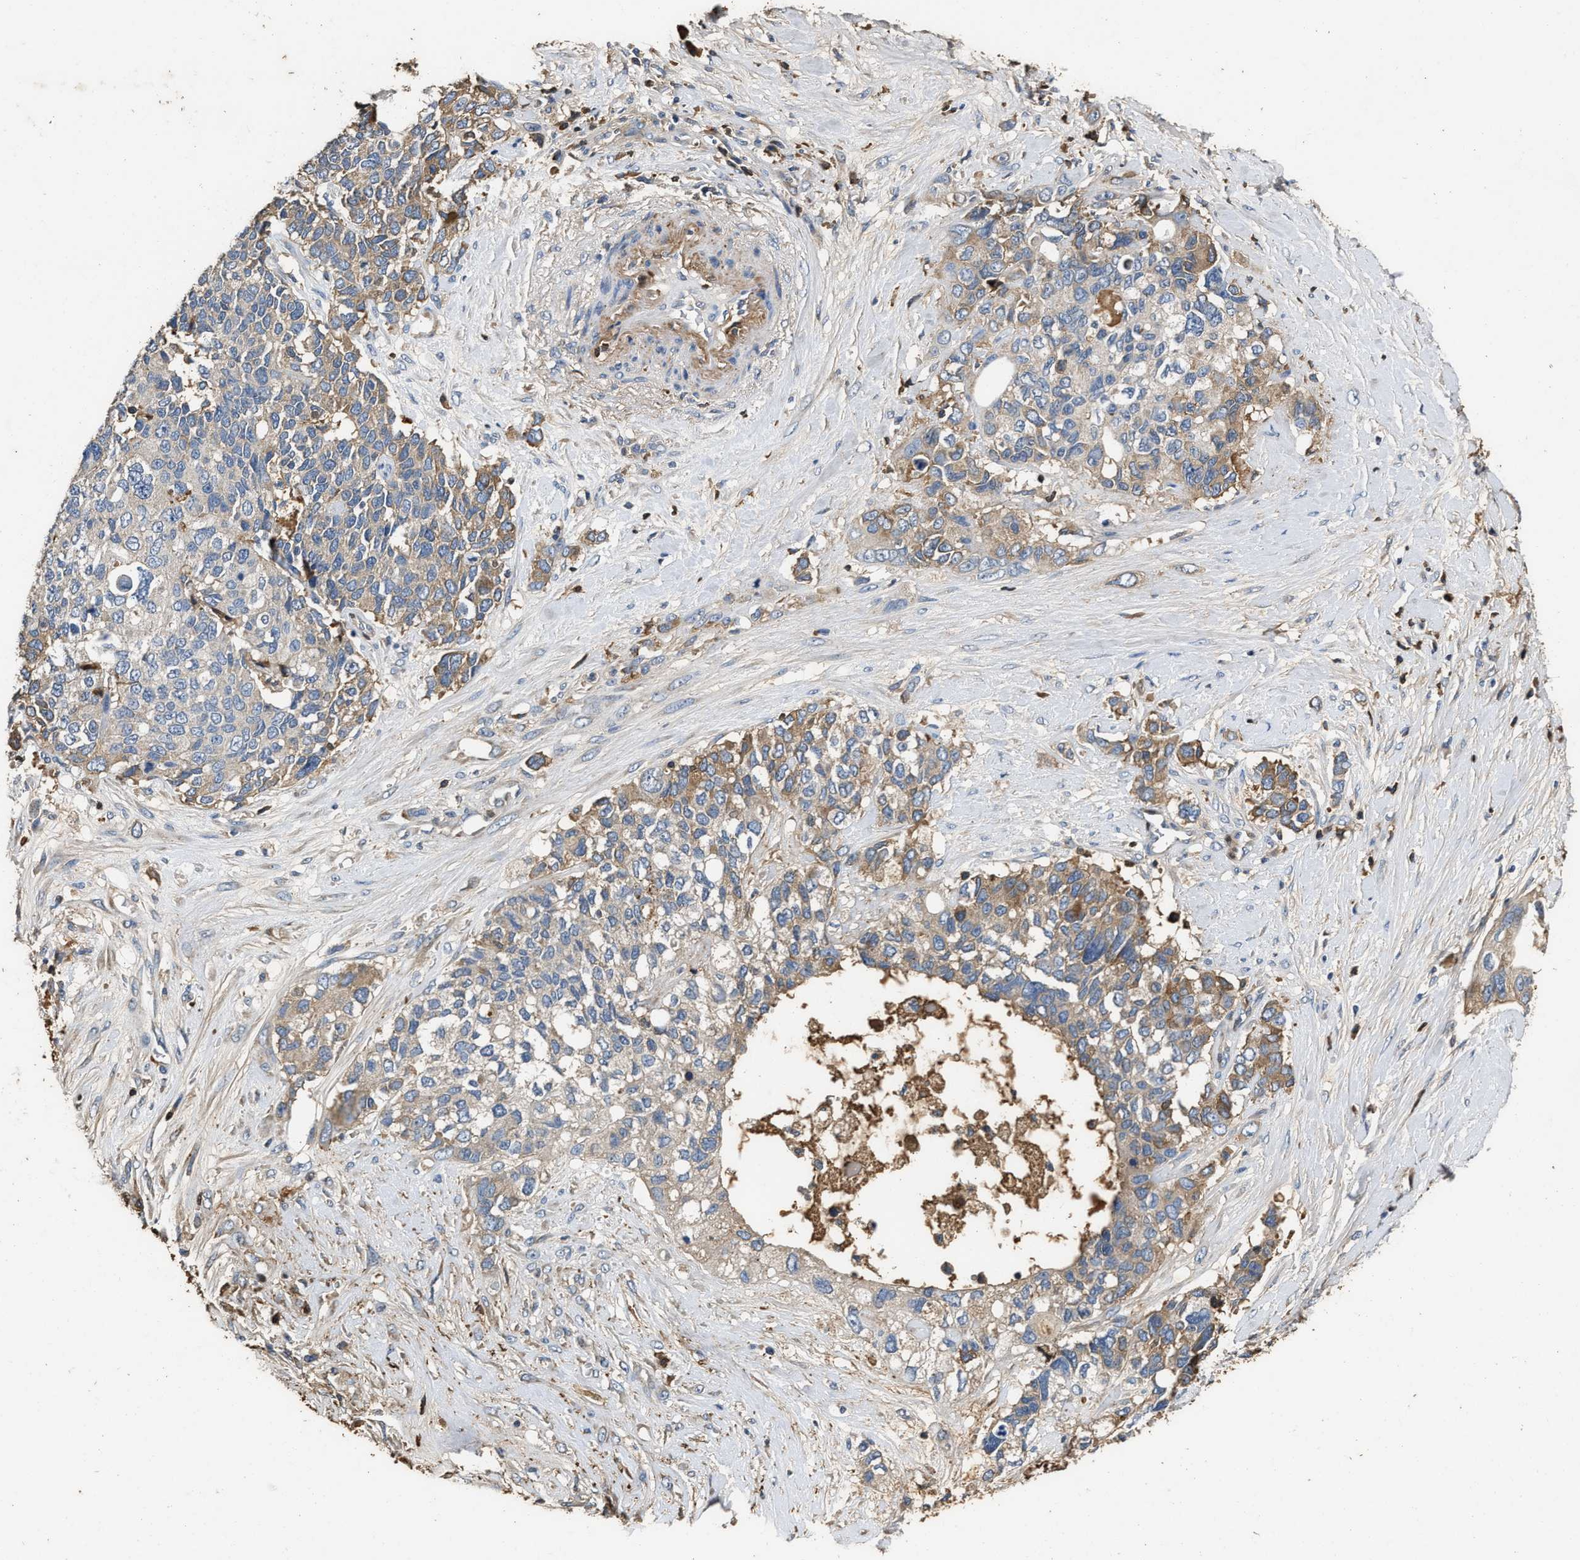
{"staining": {"intensity": "moderate", "quantity": "25%-75%", "location": "cytoplasmic/membranous"}, "tissue": "pancreatic cancer", "cell_type": "Tumor cells", "image_type": "cancer", "snomed": [{"axis": "morphology", "description": "Adenocarcinoma, NOS"}, {"axis": "topography", "description": "Pancreas"}], "caption": "A photomicrograph of pancreatic adenocarcinoma stained for a protein displays moderate cytoplasmic/membranous brown staining in tumor cells. (IHC, brightfield microscopy, high magnification).", "gene": "C3", "patient": {"sex": "female", "age": 56}}